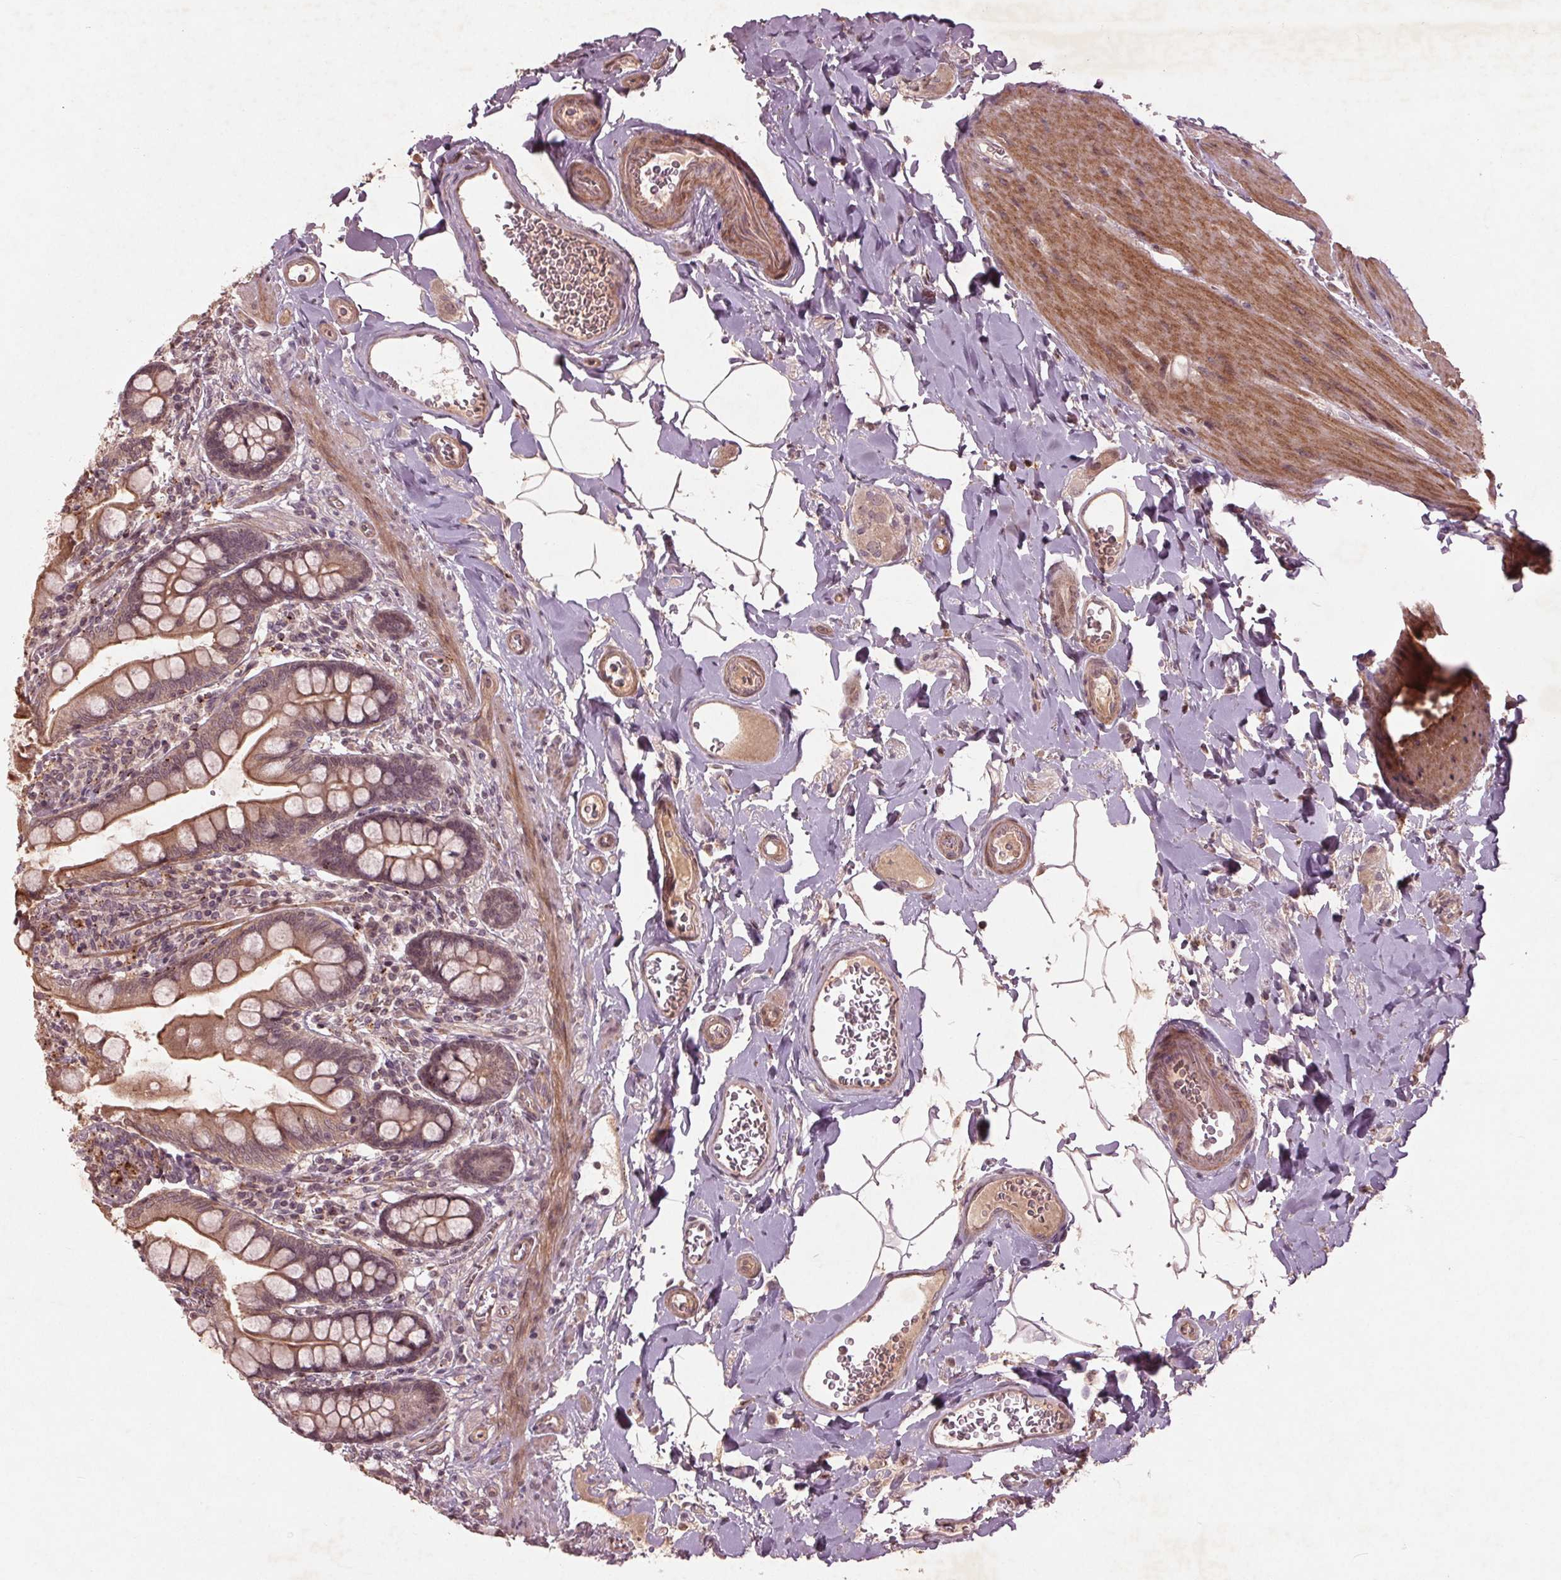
{"staining": {"intensity": "moderate", "quantity": "25%-75%", "location": "cytoplasmic/membranous"}, "tissue": "small intestine", "cell_type": "Glandular cells", "image_type": "normal", "snomed": [{"axis": "morphology", "description": "Normal tissue, NOS"}, {"axis": "topography", "description": "Small intestine"}], "caption": "Protein expression by immunohistochemistry (IHC) reveals moderate cytoplasmic/membranous staining in about 25%-75% of glandular cells in normal small intestine.", "gene": "CDKL4", "patient": {"sex": "female", "age": 56}}